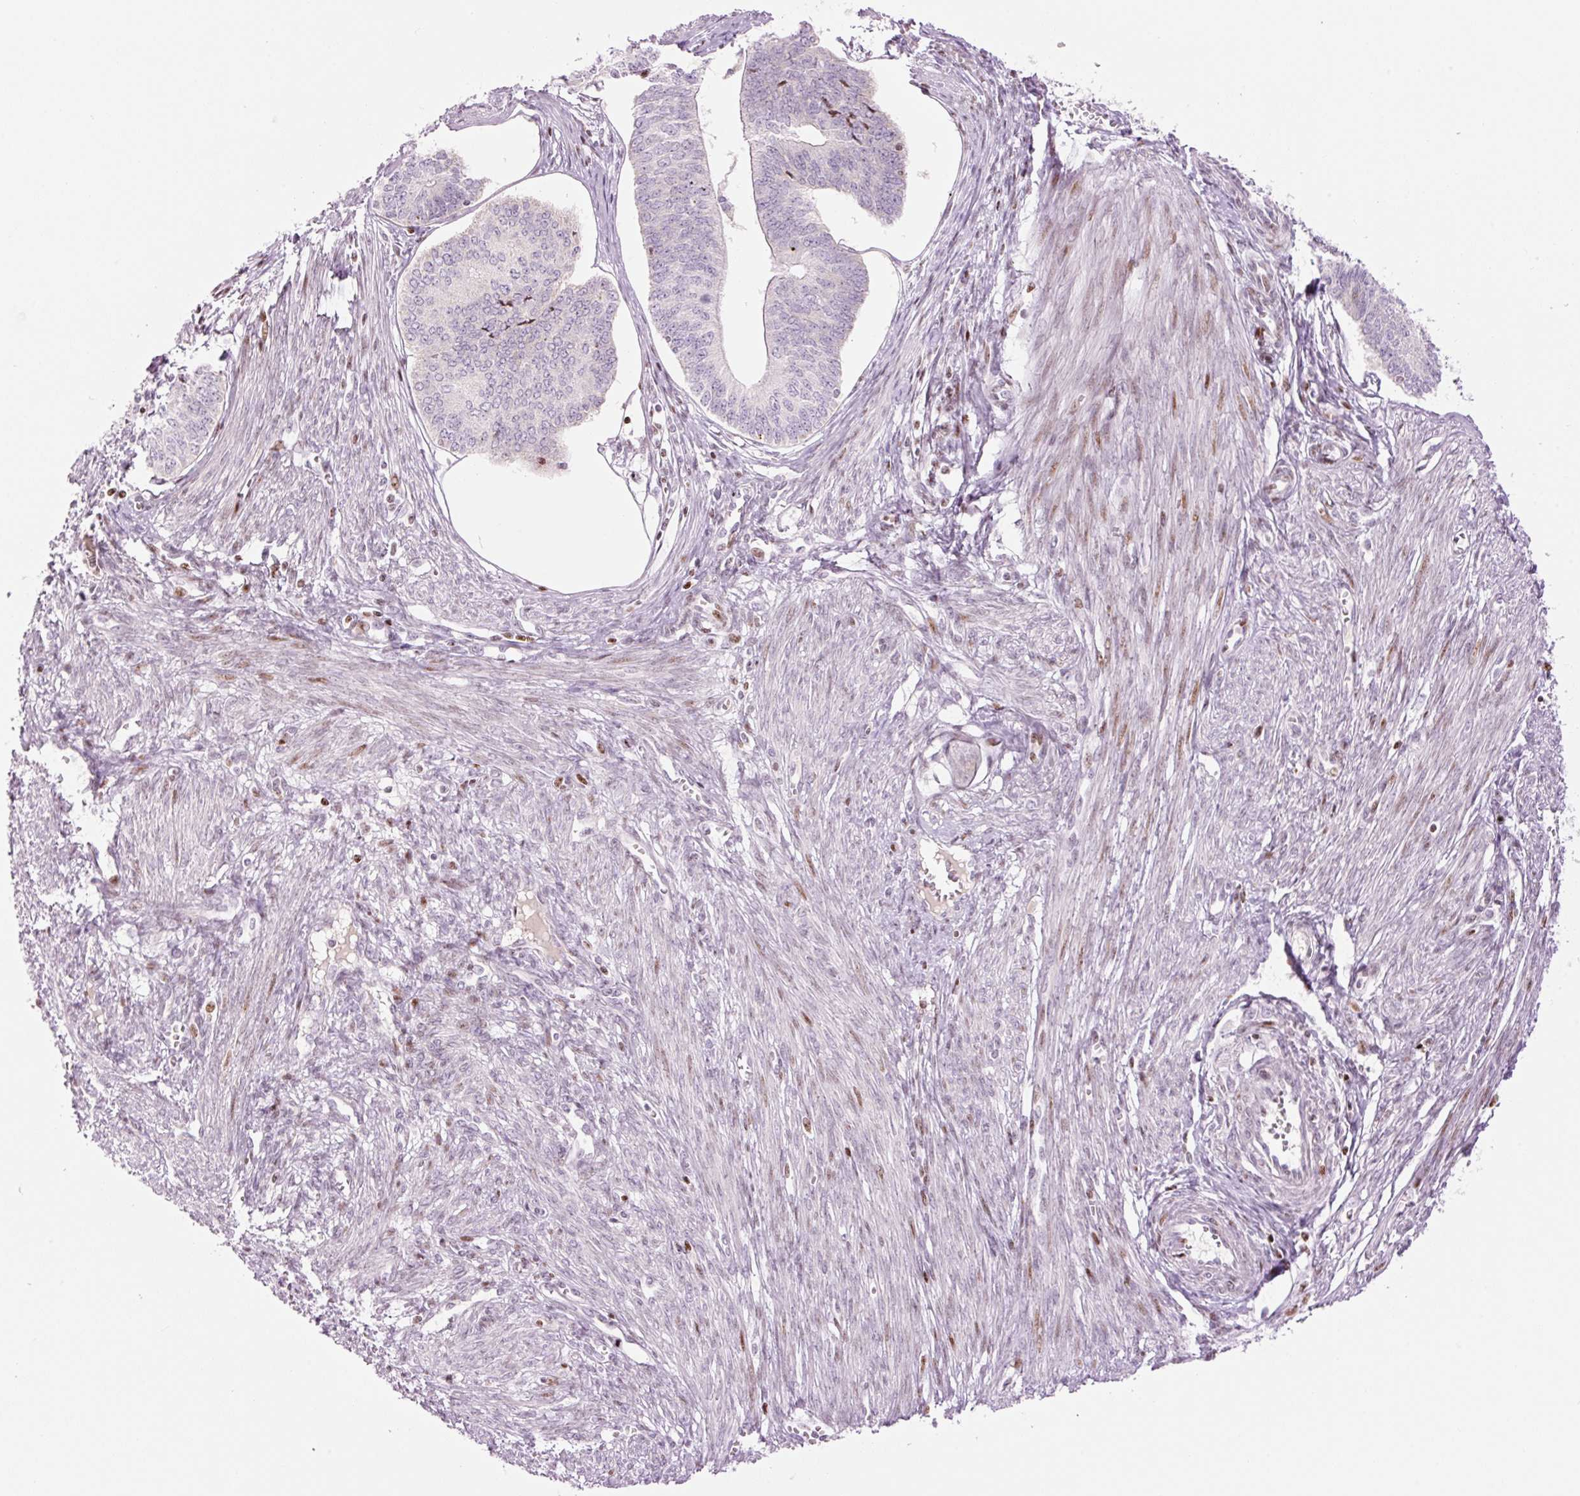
{"staining": {"intensity": "negative", "quantity": "none", "location": "none"}, "tissue": "endometrial cancer", "cell_type": "Tumor cells", "image_type": "cancer", "snomed": [{"axis": "morphology", "description": "Adenocarcinoma, NOS"}, {"axis": "topography", "description": "Endometrium"}], "caption": "This is a photomicrograph of immunohistochemistry (IHC) staining of endometrial cancer (adenocarcinoma), which shows no staining in tumor cells.", "gene": "TMEM177", "patient": {"sex": "female", "age": 68}}